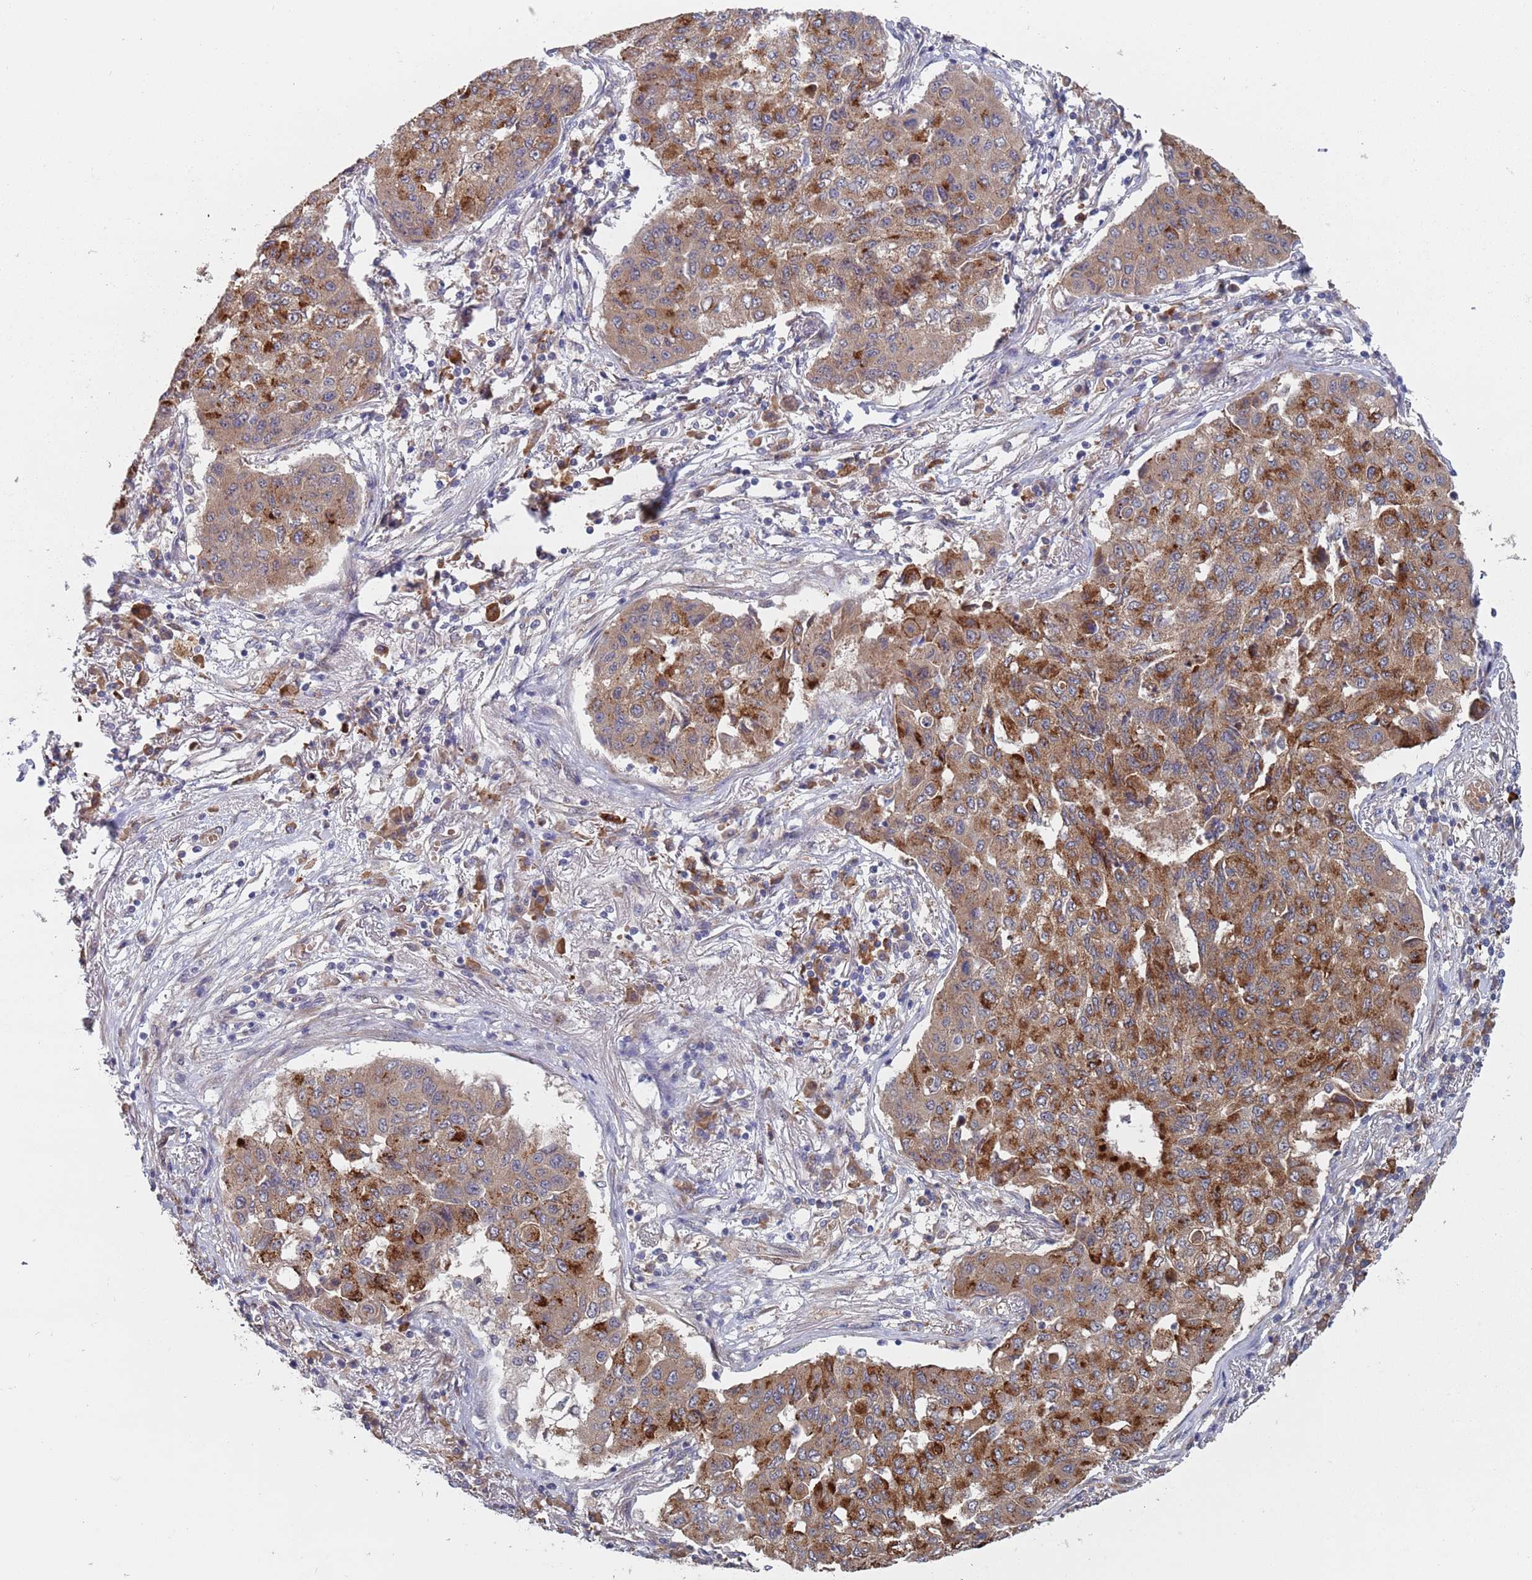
{"staining": {"intensity": "strong", "quantity": "25%-75%", "location": "cytoplasmic/membranous"}, "tissue": "lung cancer", "cell_type": "Tumor cells", "image_type": "cancer", "snomed": [{"axis": "morphology", "description": "Squamous cell carcinoma, NOS"}, {"axis": "topography", "description": "Lung"}], "caption": "IHC micrograph of squamous cell carcinoma (lung) stained for a protein (brown), which shows high levels of strong cytoplasmic/membranous positivity in approximately 25%-75% of tumor cells.", "gene": "ZNF140", "patient": {"sex": "male", "age": 74}}